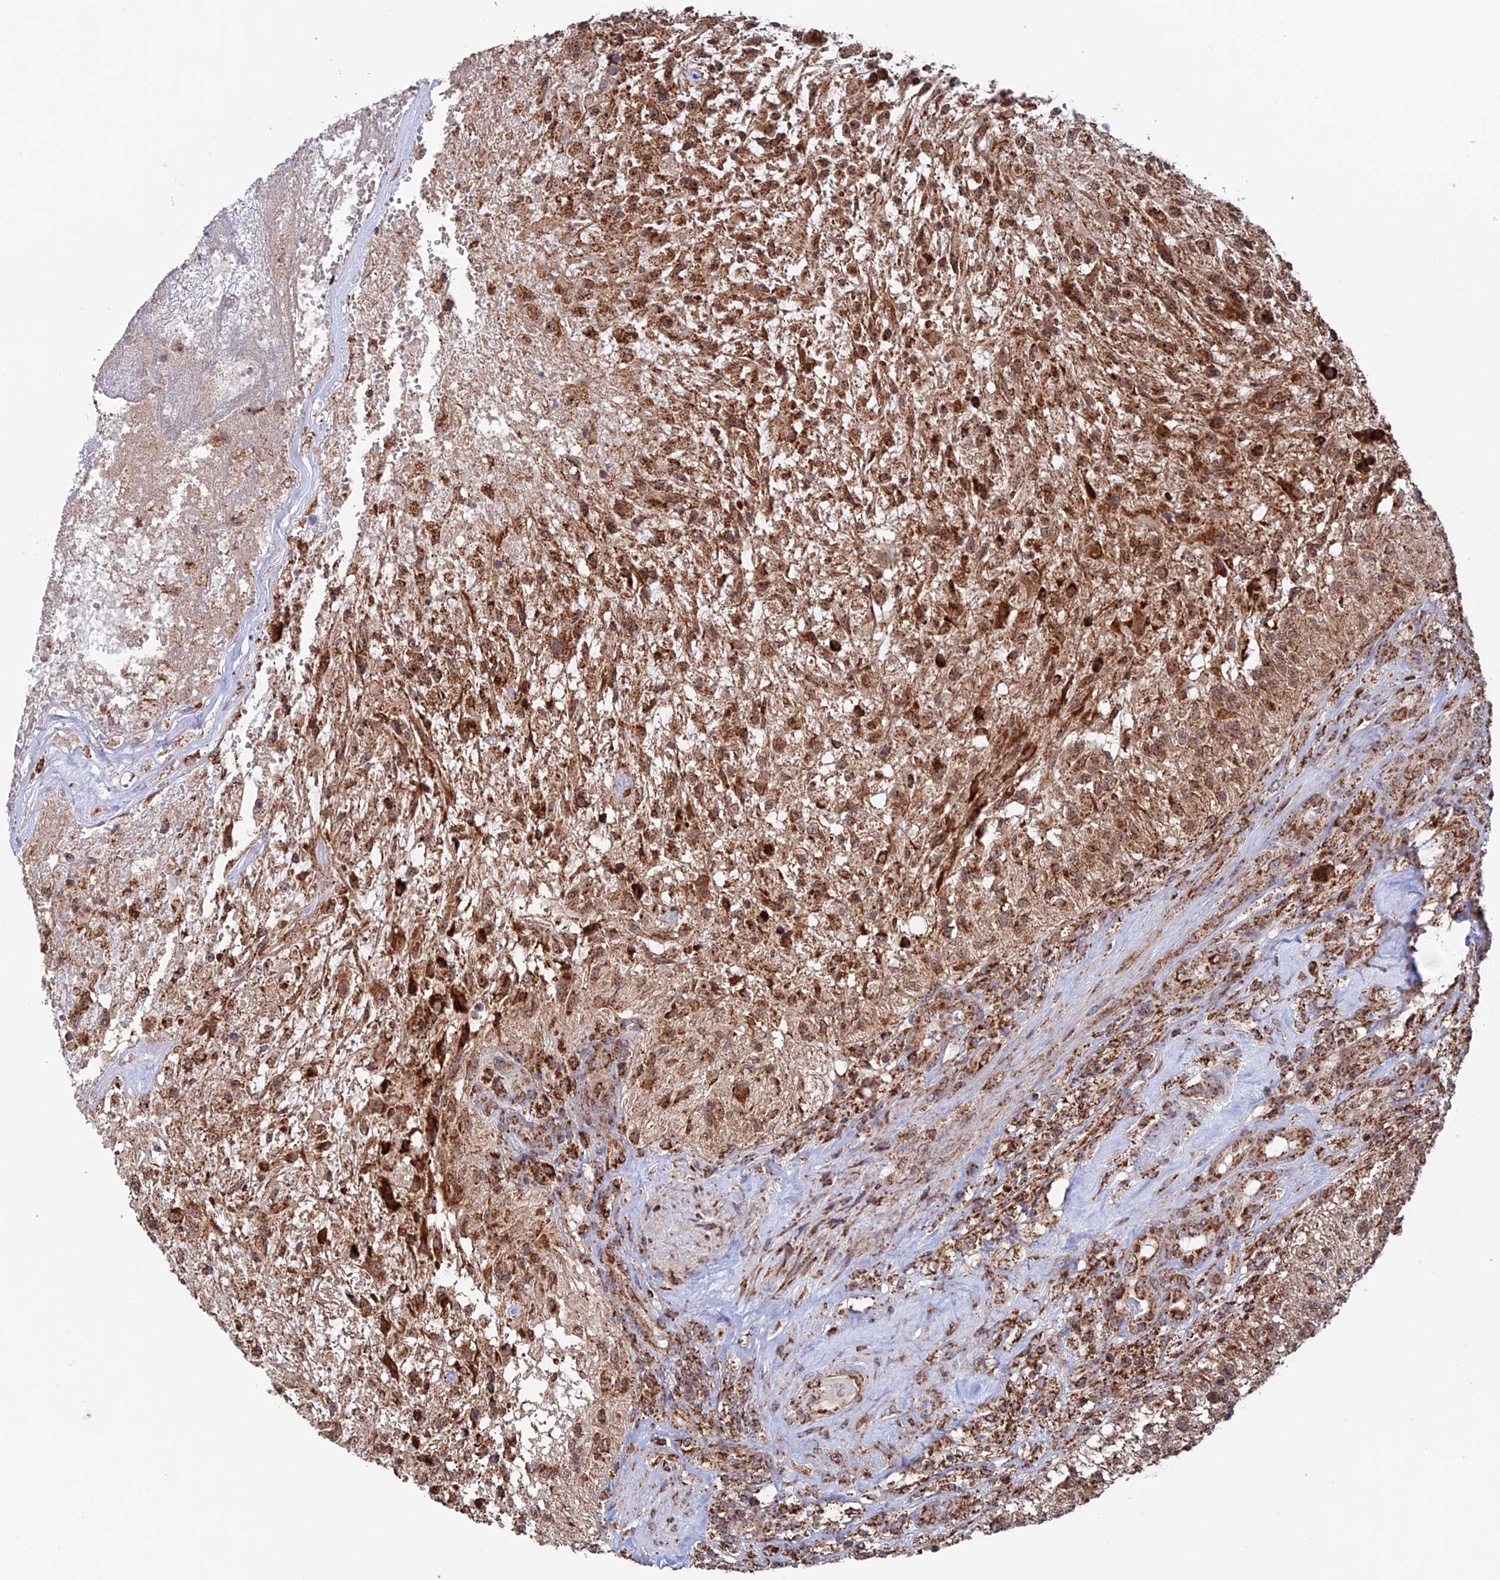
{"staining": {"intensity": "strong", "quantity": "25%-75%", "location": "cytoplasmic/membranous"}, "tissue": "glioma", "cell_type": "Tumor cells", "image_type": "cancer", "snomed": [{"axis": "morphology", "description": "Glioma, malignant, High grade"}, {"axis": "topography", "description": "Brain"}], "caption": "Malignant glioma (high-grade) stained with a brown dye shows strong cytoplasmic/membranous positive staining in about 25%-75% of tumor cells.", "gene": "DTYMK", "patient": {"sex": "male", "age": 56}}